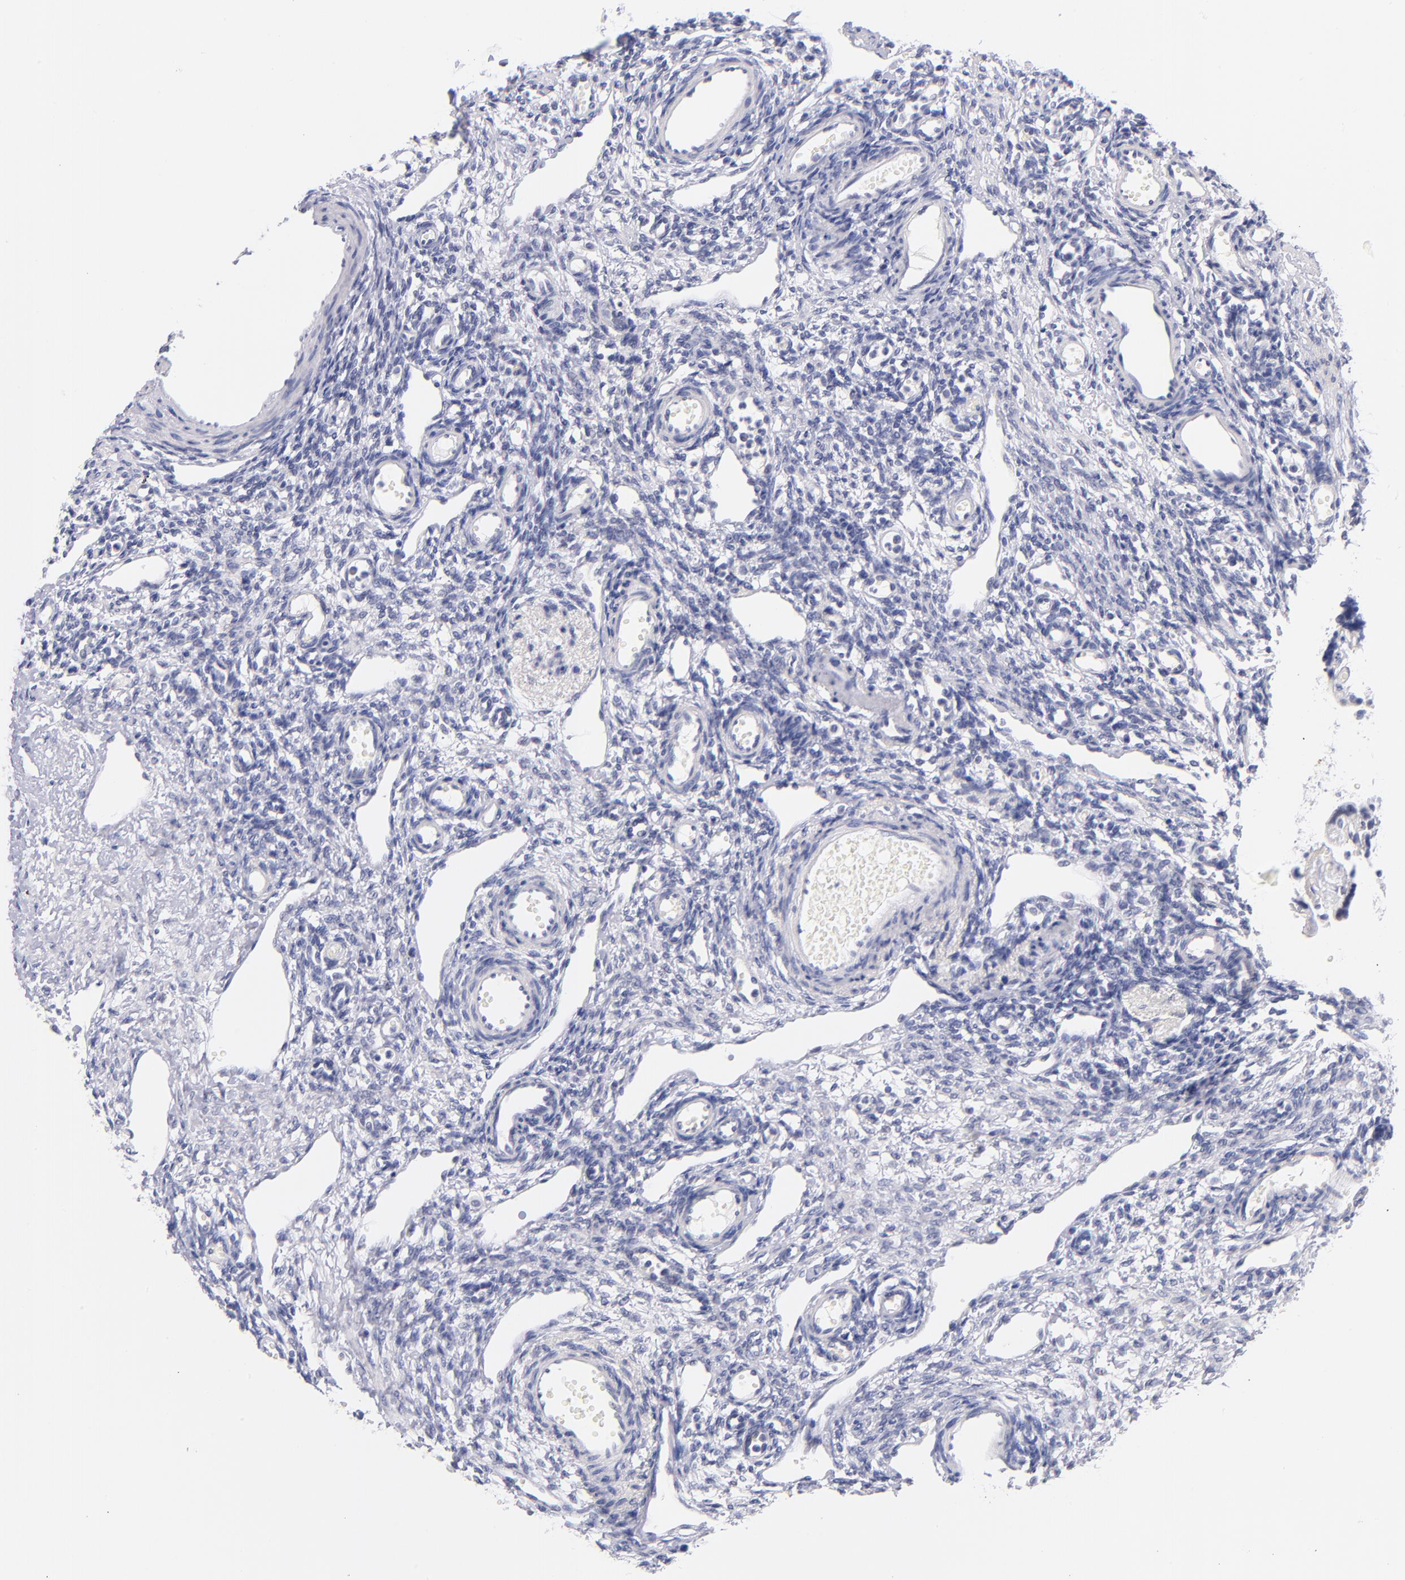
{"staining": {"intensity": "negative", "quantity": "none", "location": "none"}, "tissue": "ovary", "cell_type": "Ovarian stroma cells", "image_type": "normal", "snomed": [{"axis": "morphology", "description": "Normal tissue, NOS"}, {"axis": "topography", "description": "Ovary"}], "caption": "IHC of normal human ovary demonstrates no expression in ovarian stroma cells. The staining is performed using DAB (3,3'-diaminobenzidine) brown chromogen with nuclei counter-stained in using hematoxylin.", "gene": "SNRPB", "patient": {"sex": "female", "age": 33}}